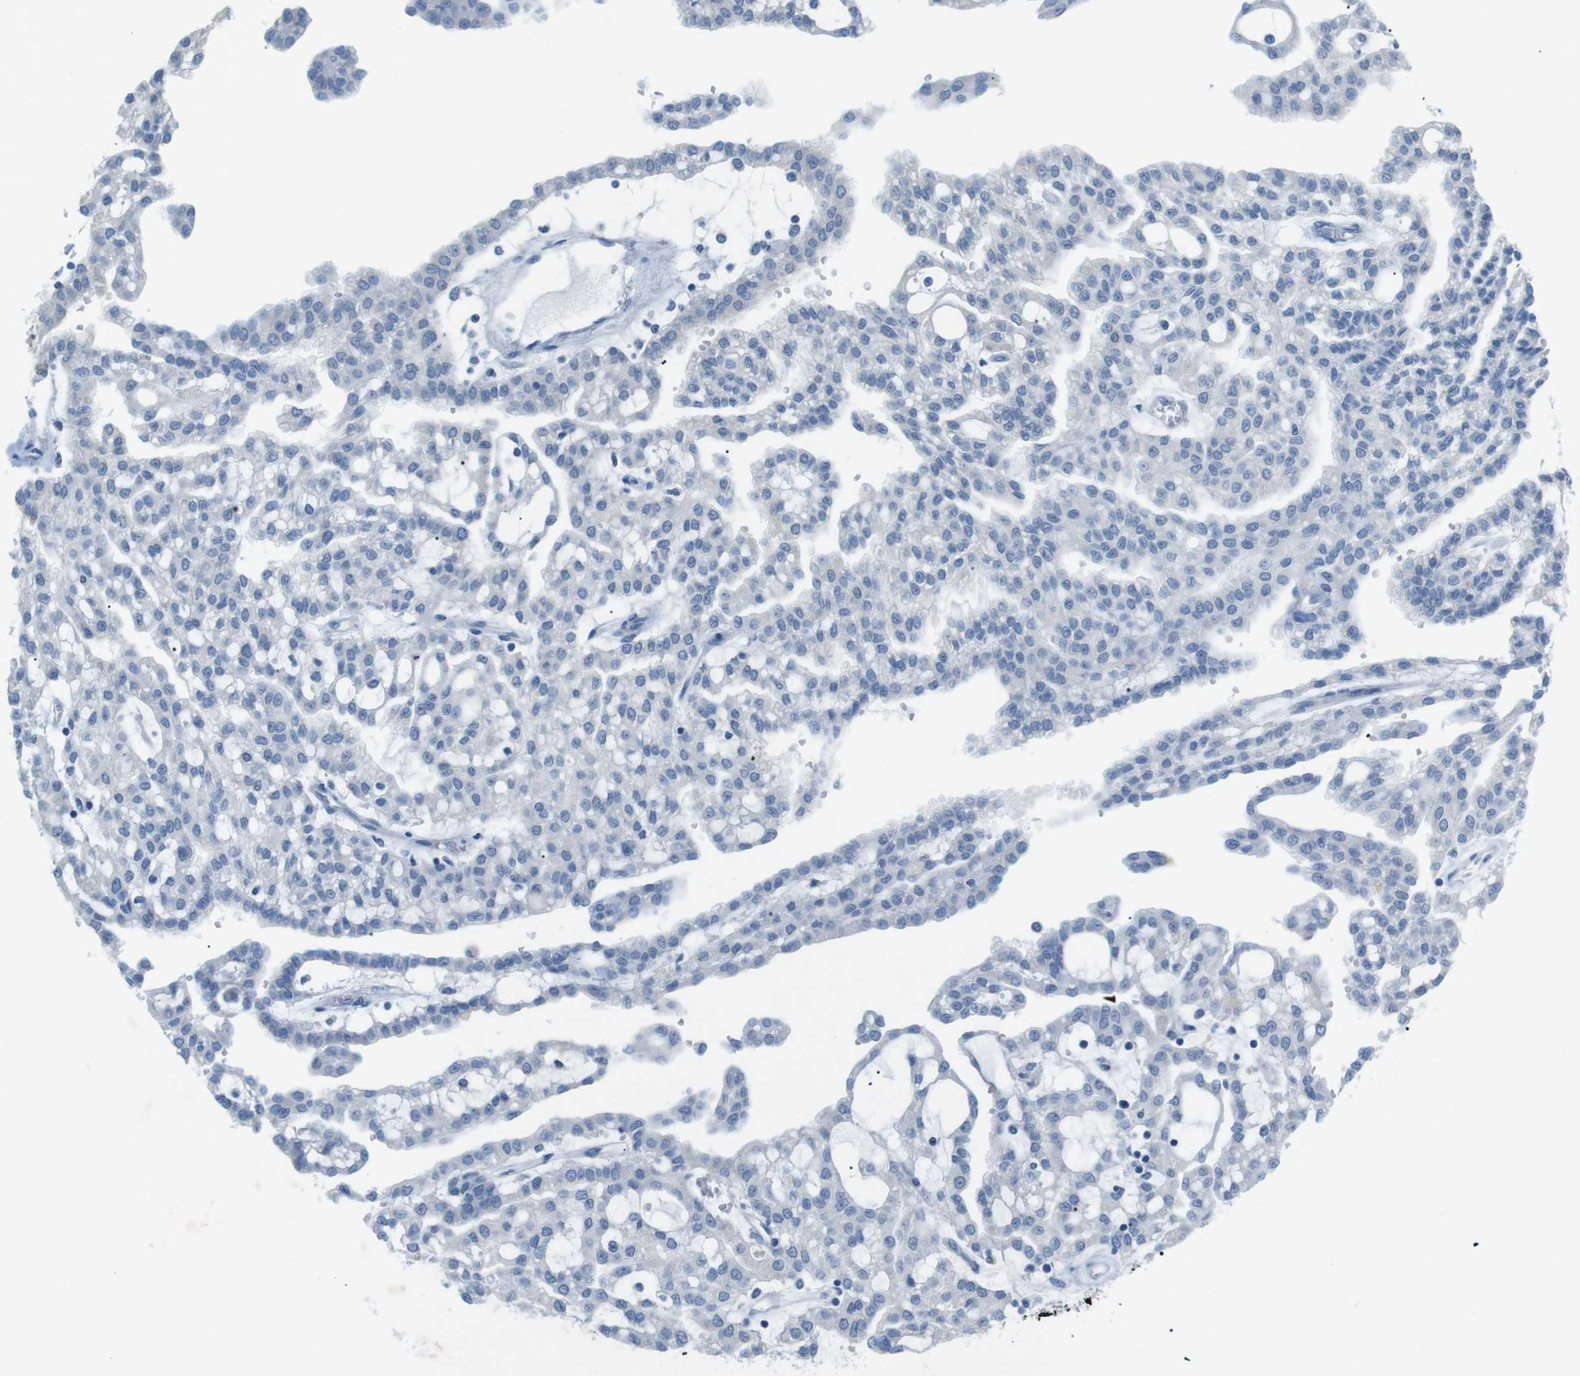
{"staining": {"intensity": "negative", "quantity": "none", "location": "none"}, "tissue": "renal cancer", "cell_type": "Tumor cells", "image_type": "cancer", "snomed": [{"axis": "morphology", "description": "Adenocarcinoma, NOS"}, {"axis": "topography", "description": "Kidney"}], "caption": "A photomicrograph of renal cancer stained for a protein shows no brown staining in tumor cells.", "gene": "SALL4", "patient": {"sex": "male", "age": 63}}